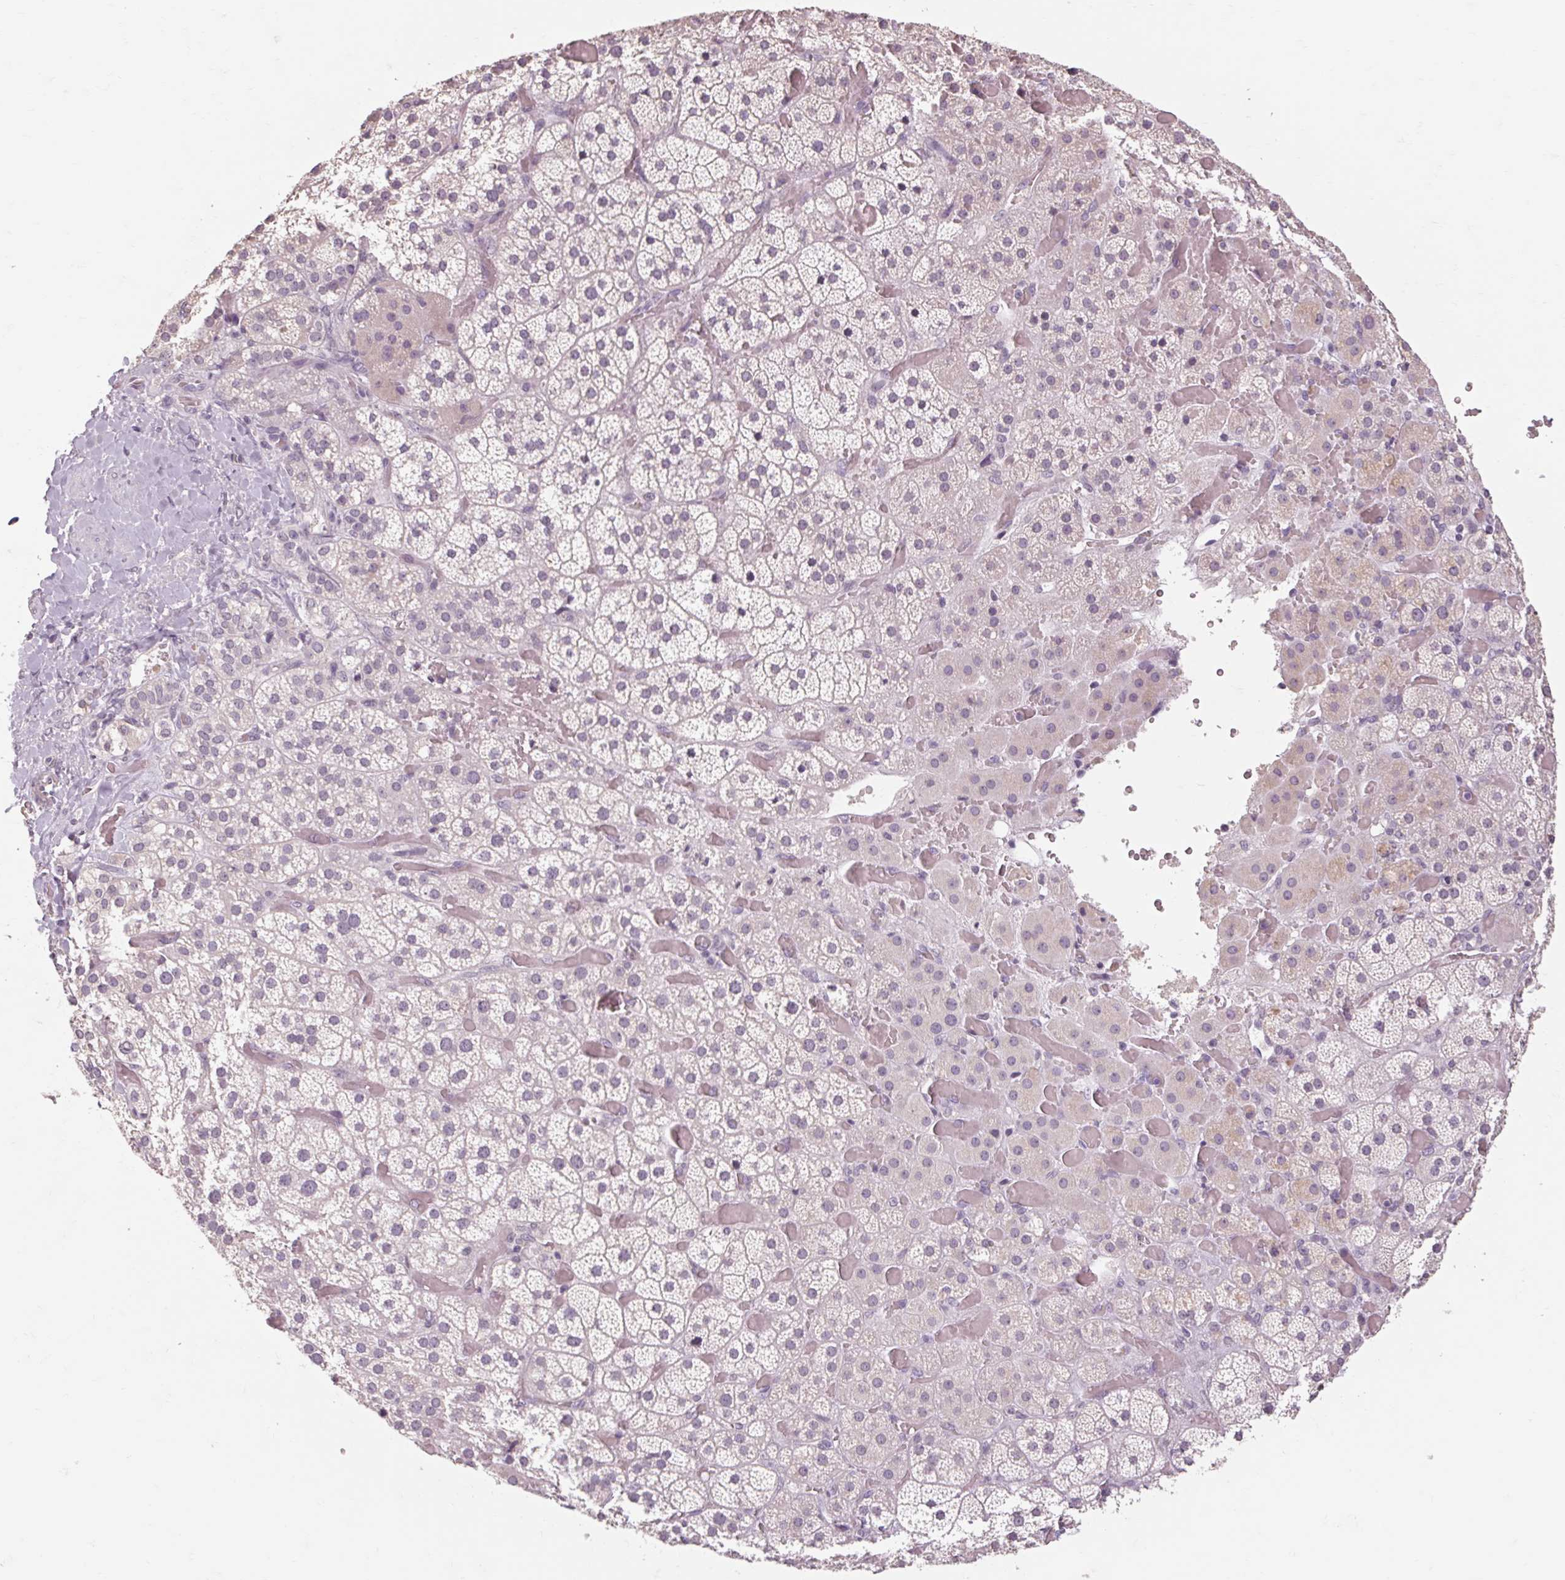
{"staining": {"intensity": "negative", "quantity": "none", "location": "none"}, "tissue": "adrenal gland", "cell_type": "Glandular cells", "image_type": "normal", "snomed": [{"axis": "morphology", "description": "Normal tissue, NOS"}, {"axis": "topography", "description": "Adrenal gland"}], "caption": "Immunohistochemical staining of benign human adrenal gland reveals no significant staining in glandular cells. The staining was performed using DAB to visualize the protein expression in brown, while the nuclei were stained in blue with hematoxylin (Magnification: 20x).", "gene": "POMC", "patient": {"sex": "male", "age": 57}}